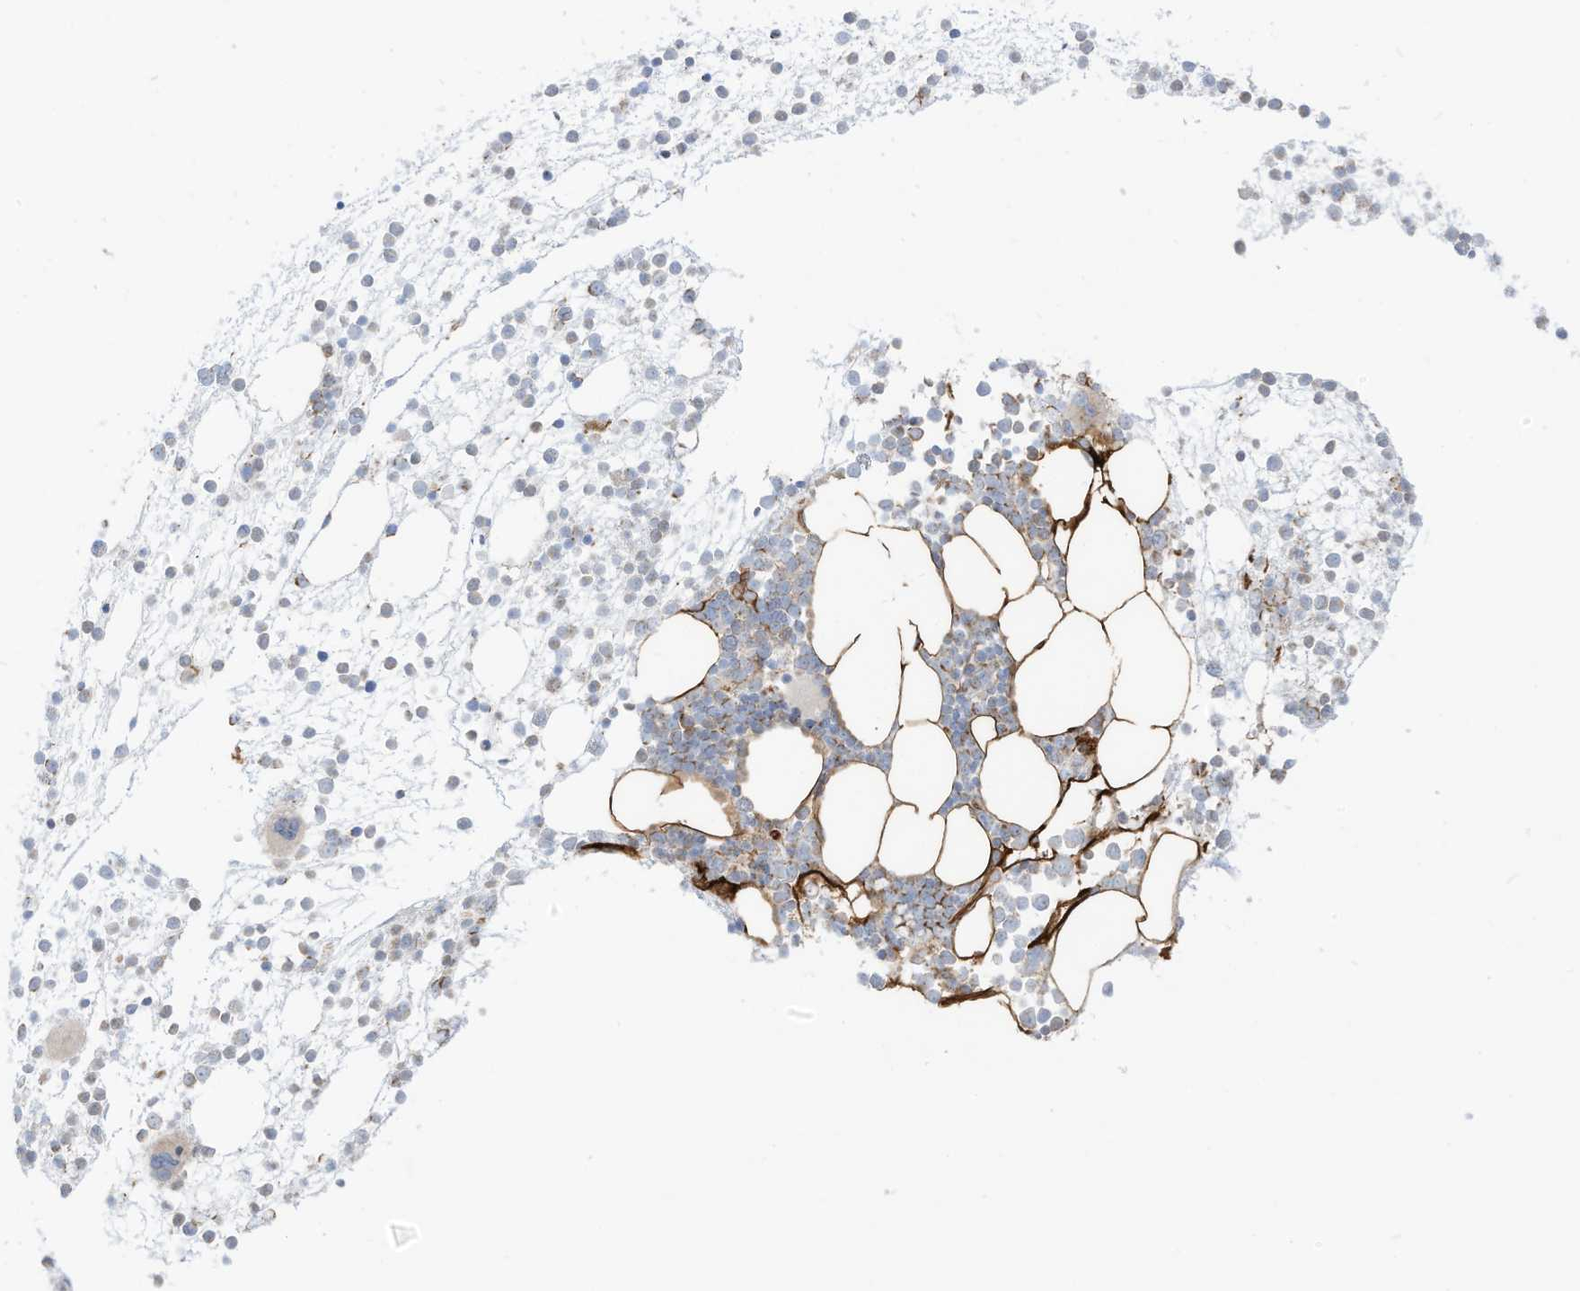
{"staining": {"intensity": "negative", "quantity": "none", "location": "none"}, "tissue": "bone marrow", "cell_type": "Hematopoietic cells", "image_type": "normal", "snomed": [{"axis": "morphology", "description": "Normal tissue, NOS"}, {"axis": "topography", "description": "Bone marrow"}], "caption": "The photomicrograph reveals no significant expression in hematopoietic cells of bone marrow. (Brightfield microscopy of DAB (3,3'-diaminobenzidine) immunohistochemistry (IHC) at high magnification).", "gene": "ABCB7", "patient": {"sex": "male", "age": 54}}